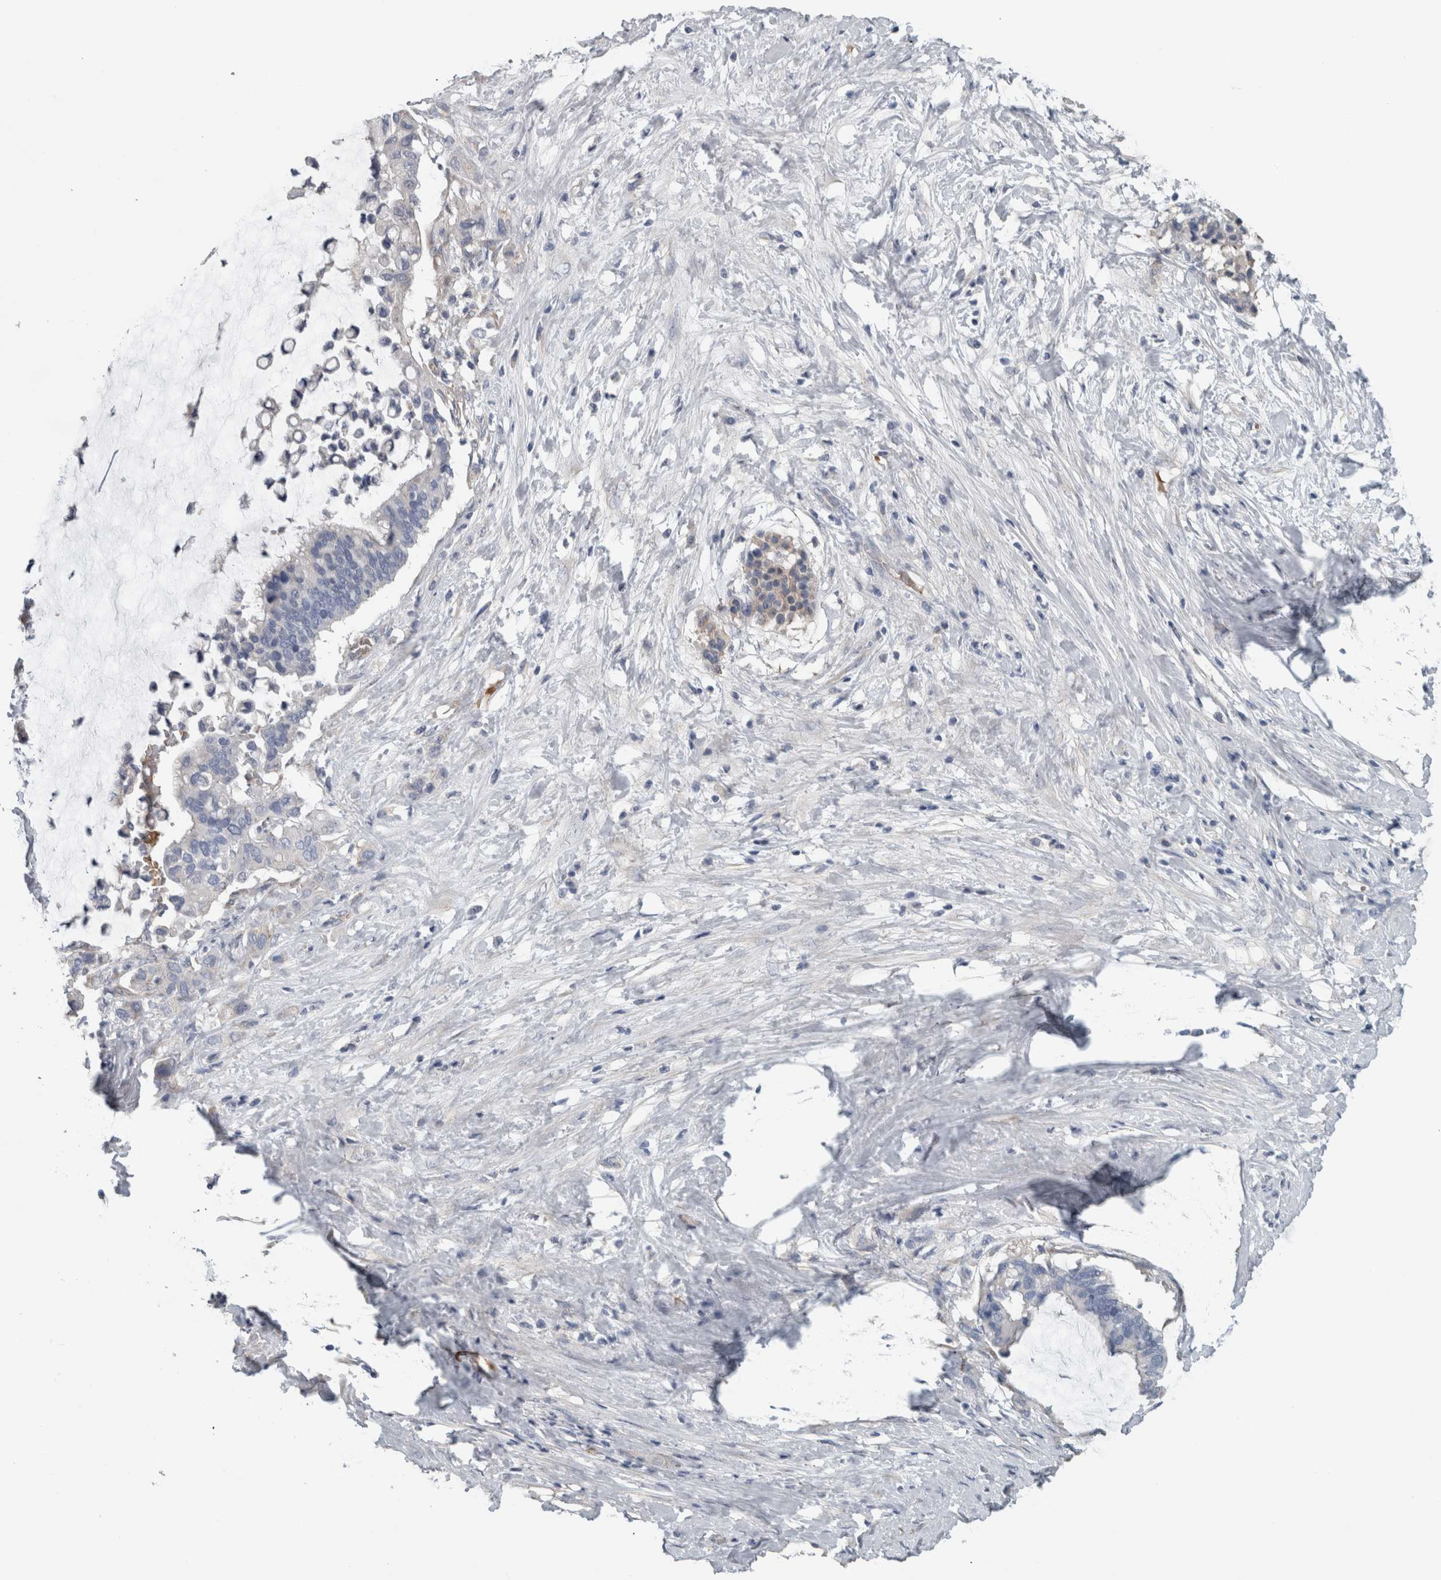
{"staining": {"intensity": "negative", "quantity": "none", "location": "none"}, "tissue": "pancreatic cancer", "cell_type": "Tumor cells", "image_type": "cancer", "snomed": [{"axis": "morphology", "description": "Adenocarcinoma, NOS"}, {"axis": "topography", "description": "Pancreas"}], "caption": "An immunohistochemistry (IHC) image of pancreatic adenocarcinoma is shown. There is no staining in tumor cells of pancreatic adenocarcinoma.", "gene": "SH3GL2", "patient": {"sex": "male", "age": 41}}